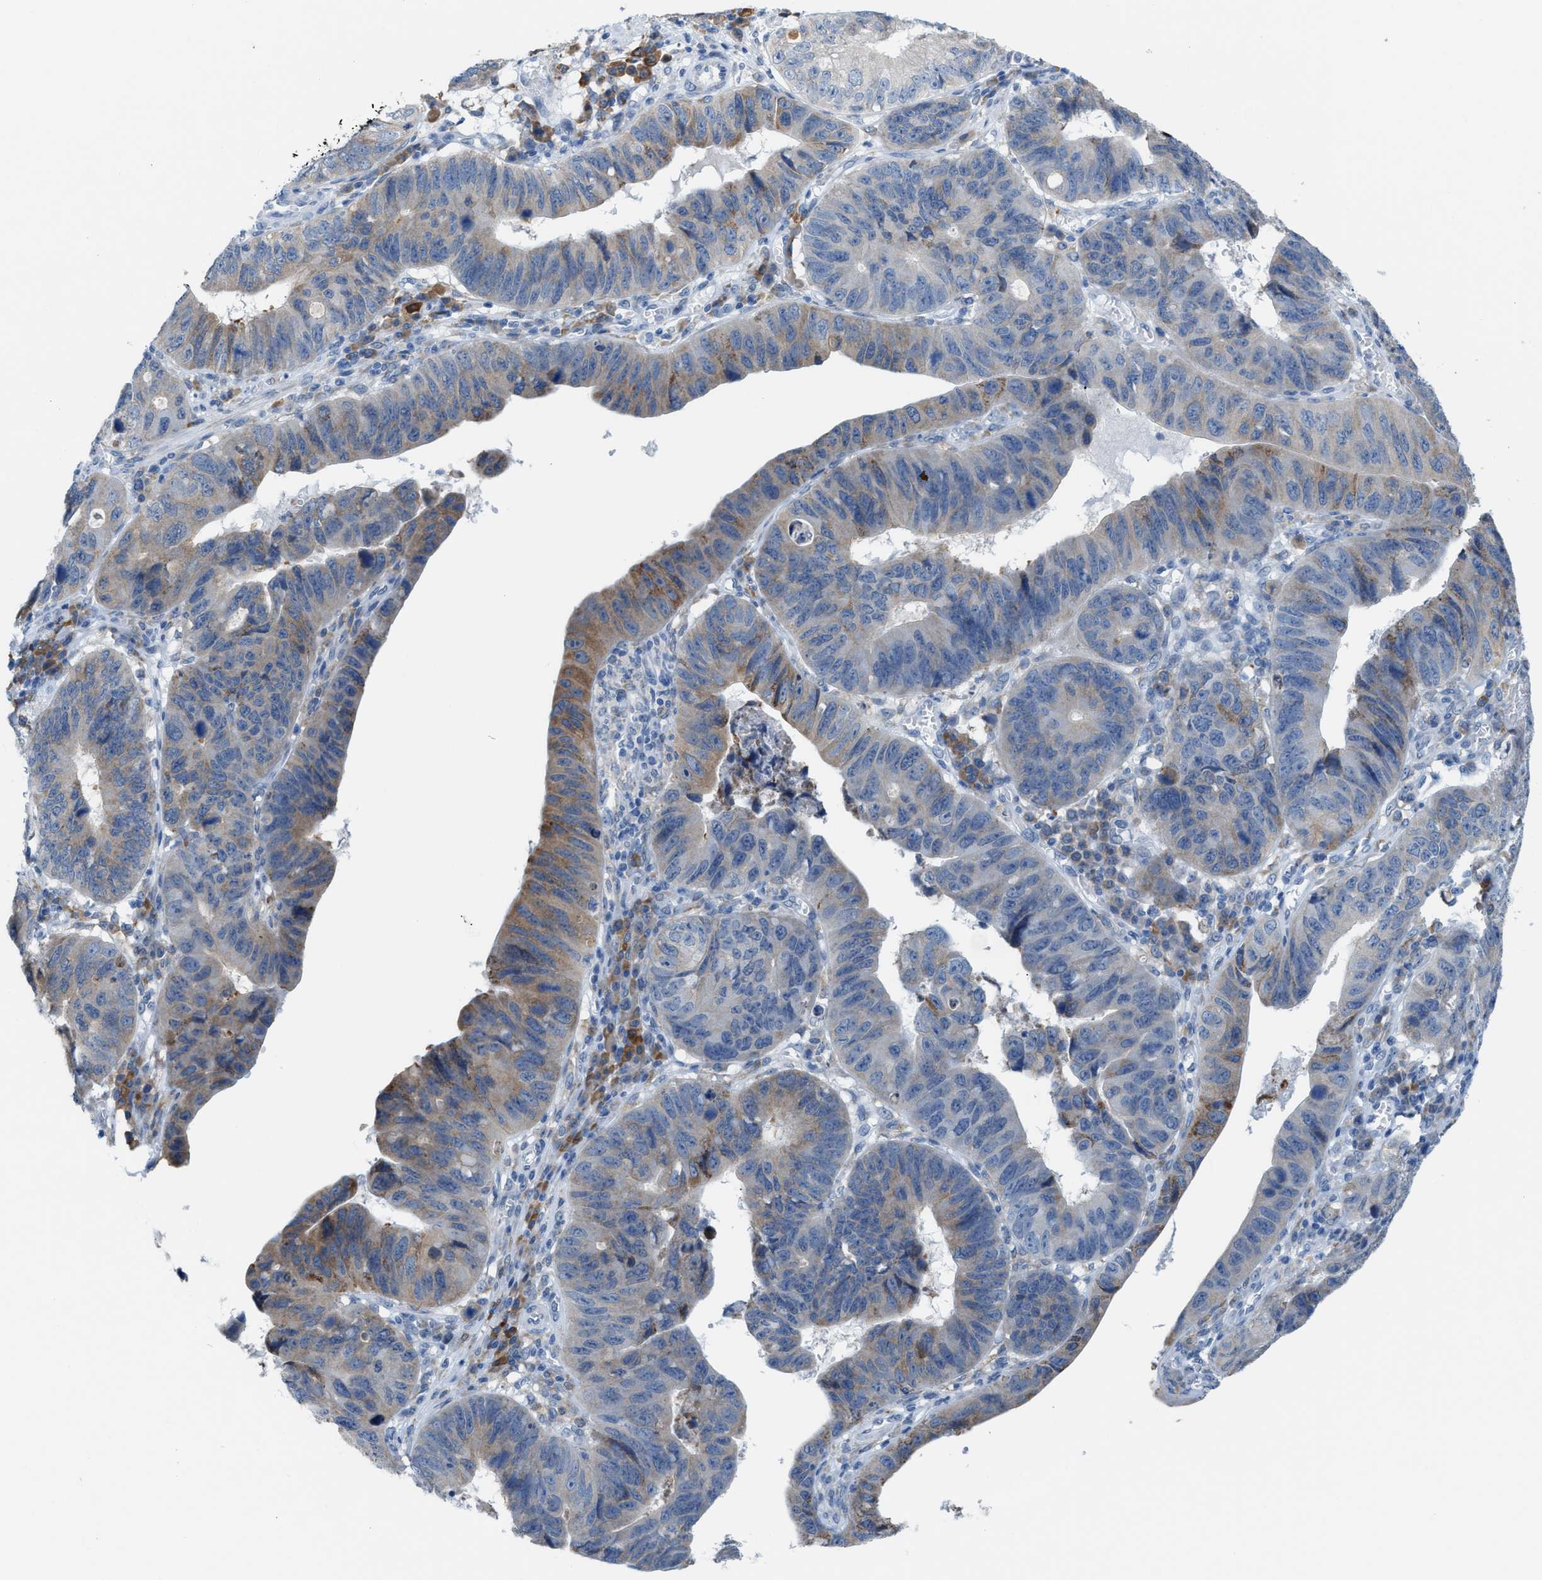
{"staining": {"intensity": "moderate", "quantity": "25%-75%", "location": "cytoplasmic/membranous"}, "tissue": "stomach cancer", "cell_type": "Tumor cells", "image_type": "cancer", "snomed": [{"axis": "morphology", "description": "Adenocarcinoma, NOS"}, {"axis": "topography", "description": "Stomach"}], "caption": "Immunohistochemistry (IHC) histopathology image of human stomach cancer stained for a protein (brown), which shows medium levels of moderate cytoplasmic/membranous positivity in about 25%-75% of tumor cells.", "gene": "KIFC3", "patient": {"sex": "male", "age": 59}}